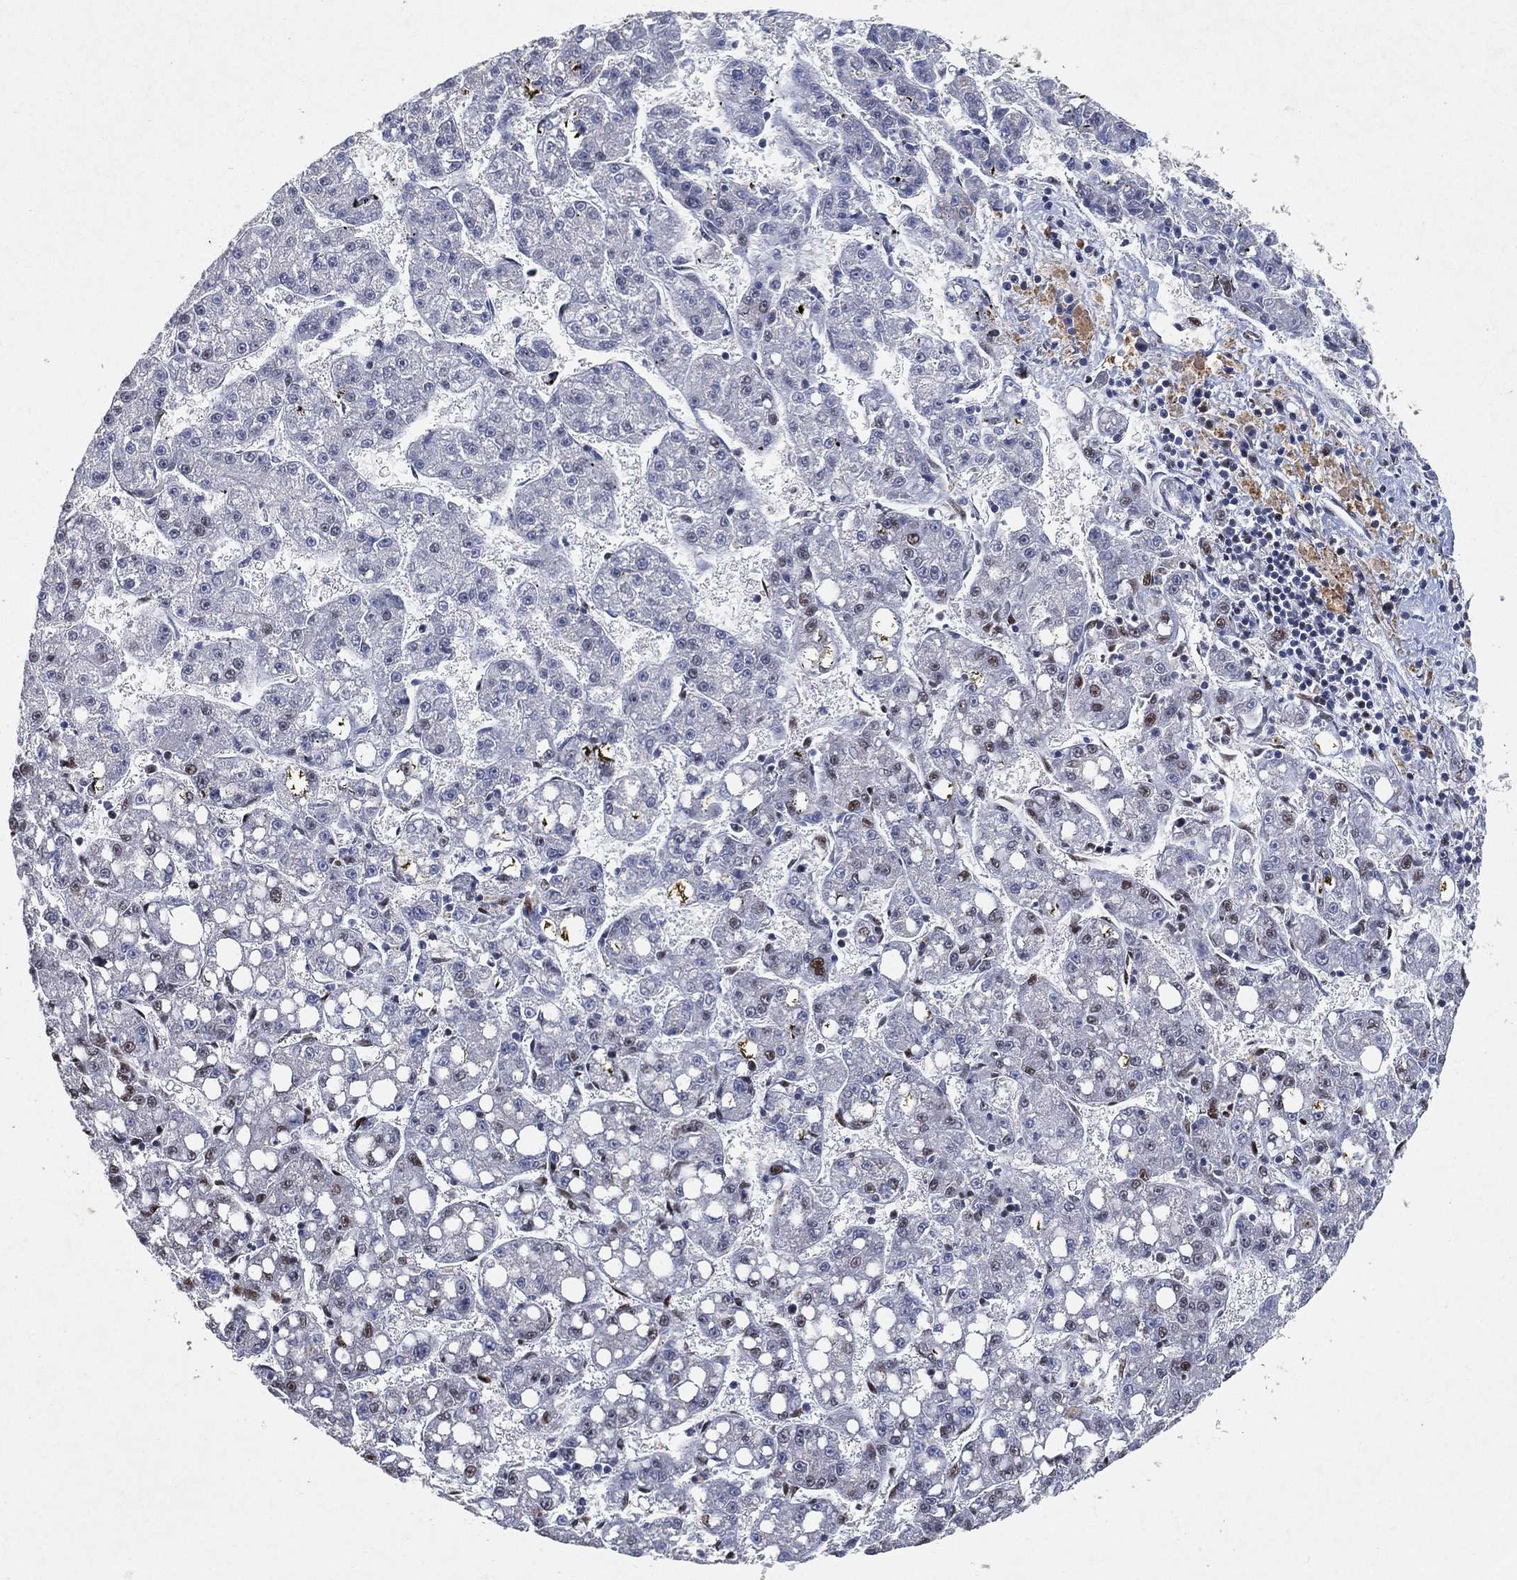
{"staining": {"intensity": "moderate", "quantity": "<25%", "location": "nuclear"}, "tissue": "liver cancer", "cell_type": "Tumor cells", "image_type": "cancer", "snomed": [{"axis": "morphology", "description": "Carcinoma, Hepatocellular, NOS"}, {"axis": "topography", "description": "Liver"}], "caption": "Moderate nuclear expression is seen in approximately <25% of tumor cells in liver cancer (hepatocellular carcinoma).", "gene": "DDX27", "patient": {"sex": "female", "age": 65}}